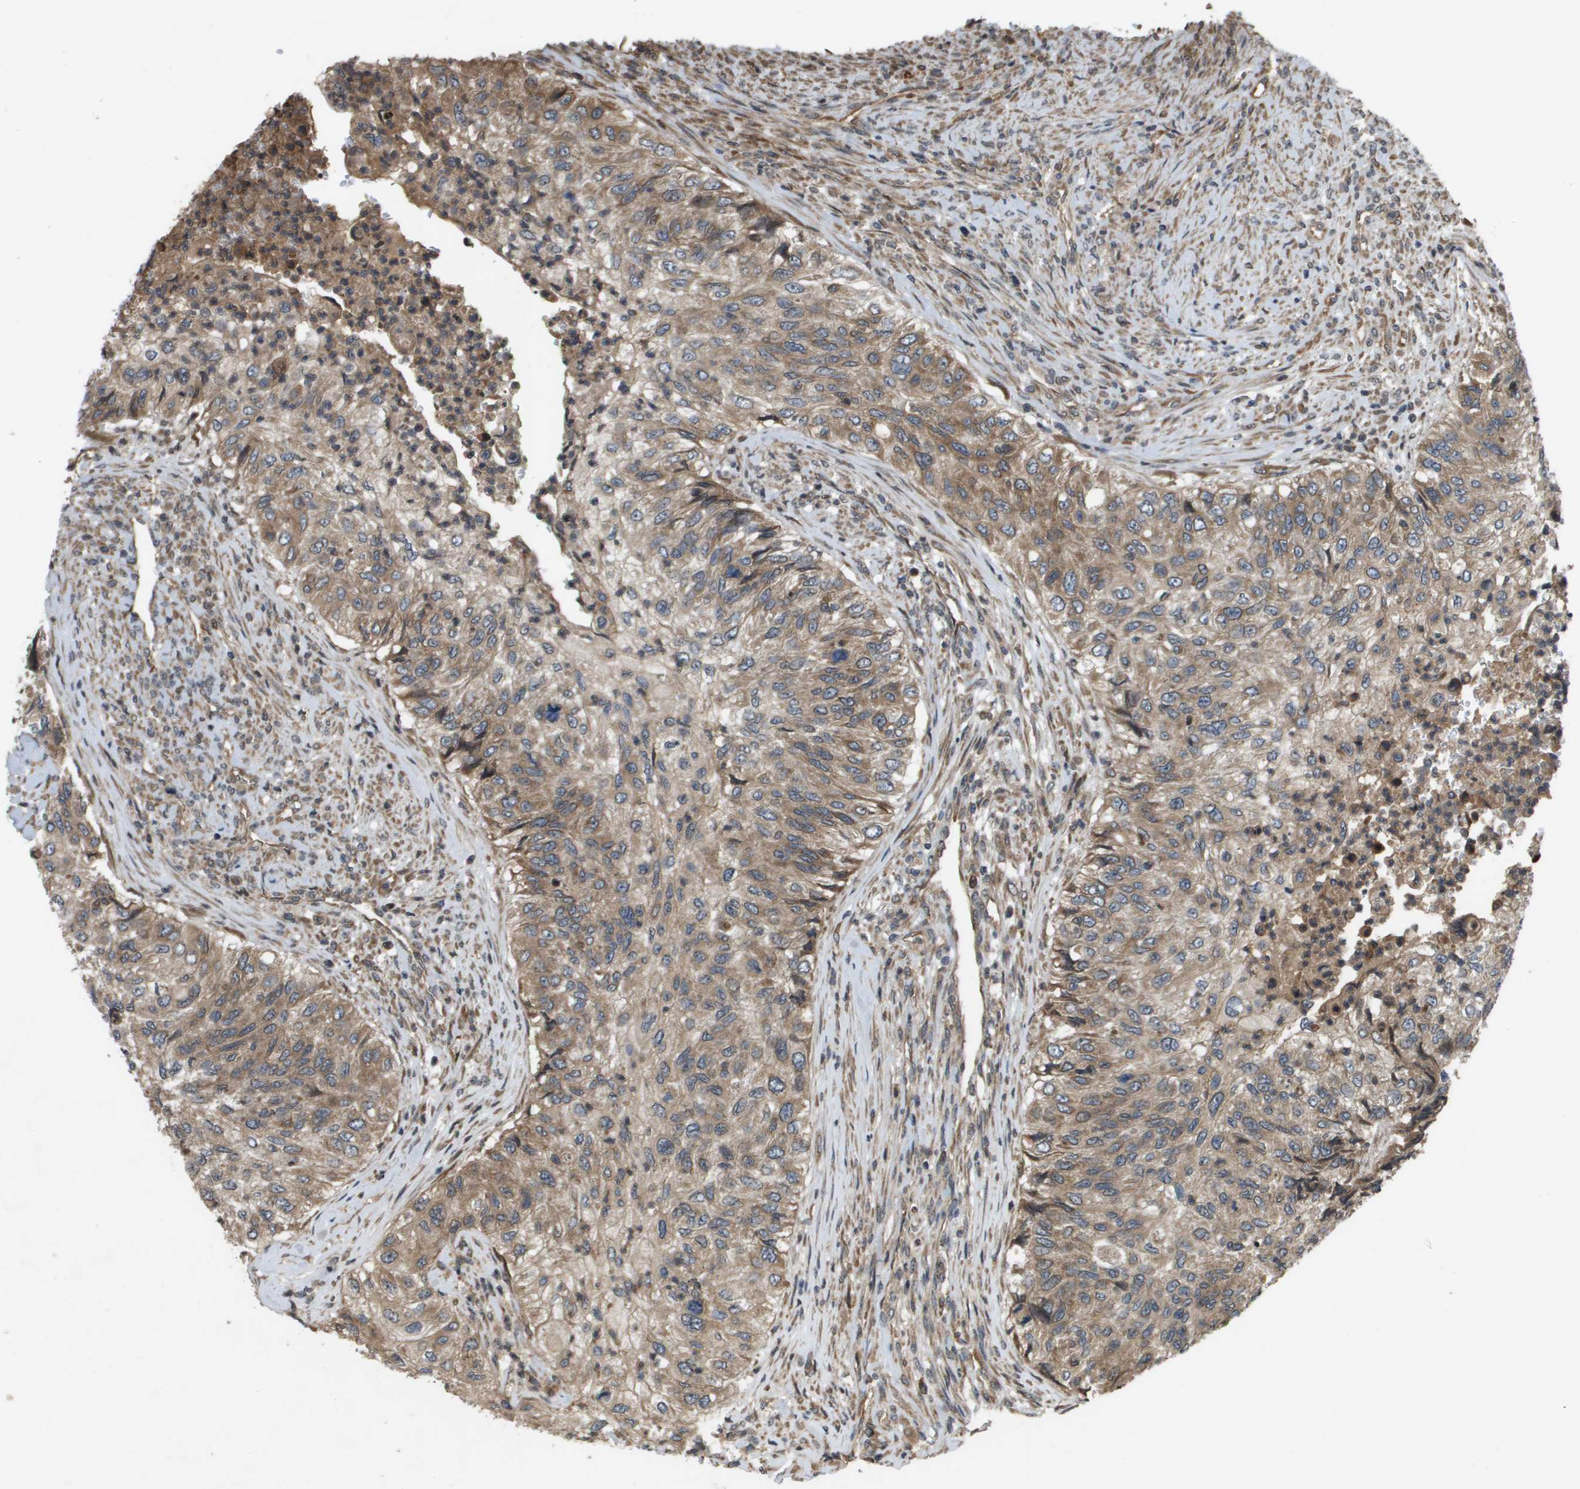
{"staining": {"intensity": "moderate", "quantity": ">75%", "location": "cytoplasmic/membranous"}, "tissue": "urothelial cancer", "cell_type": "Tumor cells", "image_type": "cancer", "snomed": [{"axis": "morphology", "description": "Urothelial carcinoma, High grade"}, {"axis": "topography", "description": "Urinary bladder"}], "caption": "Immunohistochemical staining of human high-grade urothelial carcinoma displays medium levels of moderate cytoplasmic/membranous positivity in about >75% of tumor cells.", "gene": "SPTLC1", "patient": {"sex": "female", "age": 60}}